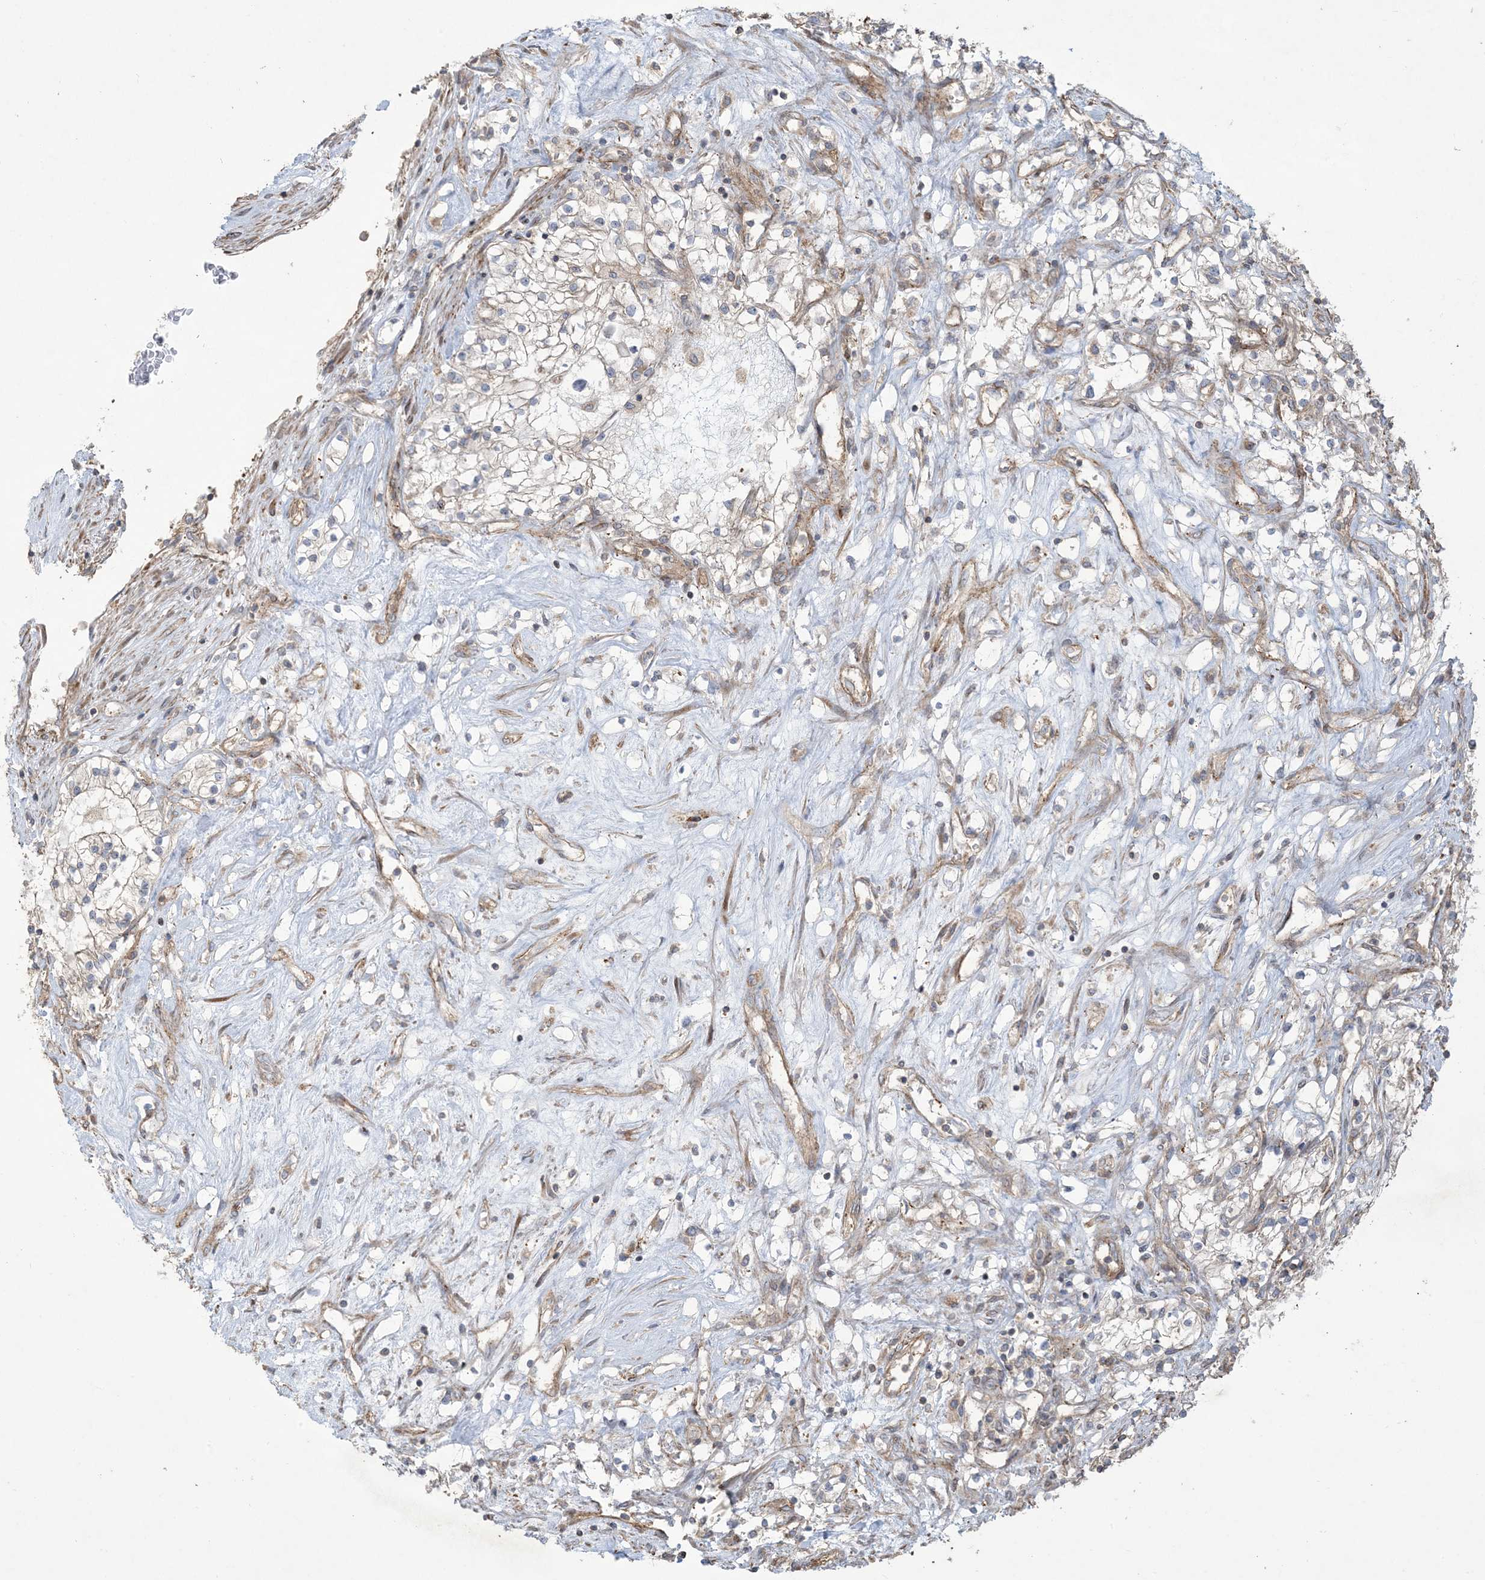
{"staining": {"intensity": "weak", "quantity": "<25%", "location": "cytoplasmic/membranous"}, "tissue": "renal cancer", "cell_type": "Tumor cells", "image_type": "cancer", "snomed": [{"axis": "morphology", "description": "Normal tissue, NOS"}, {"axis": "morphology", "description": "Adenocarcinoma, NOS"}, {"axis": "topography", "description": "Kidney"}], "caption": "Histopathology image shows no protein staining in tumor cells of renal adenocarcinoma tissue.", "gene": "KLHL18", "patient": {"sex": "male", "age": 68}}